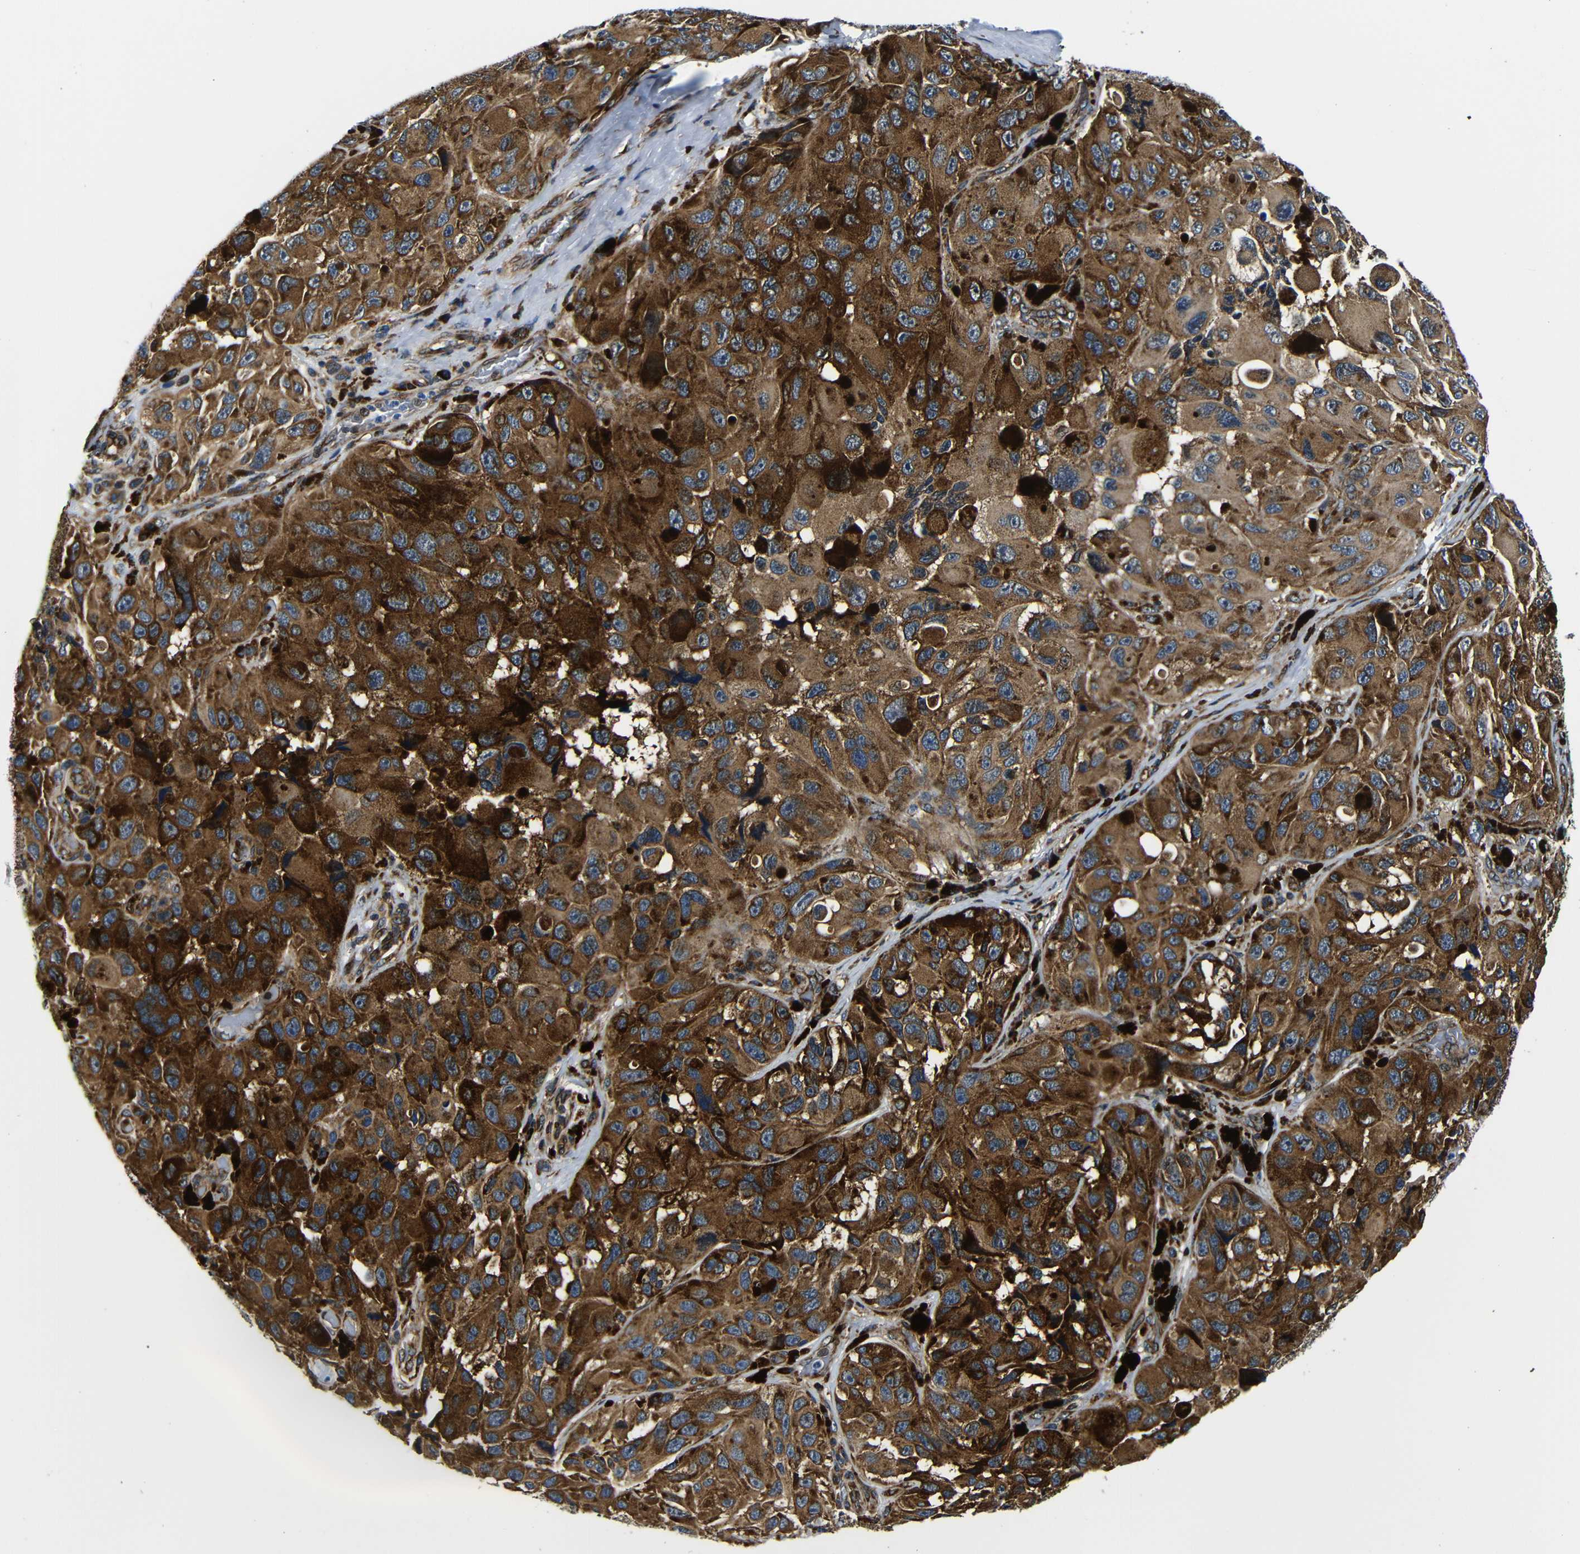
{"staining": {"intensity": "strong", "quantity": ">75%", "location": "cytoplasmic/membranous"}, "tissue": "melanoma", "cell_type": "Tumor cells", "image_type": "cancer", "snomed": [{"axis": "morphology", "description": "Malignant melanoma, NOS"}, {"axis": "topography", "description": "Skin"}], "caption": "Melanoma stained with a protein marker exhibits strong staining in tumor cells.", "gene": "ABCE1", "patient": {"sex": "female", "age": 73}}